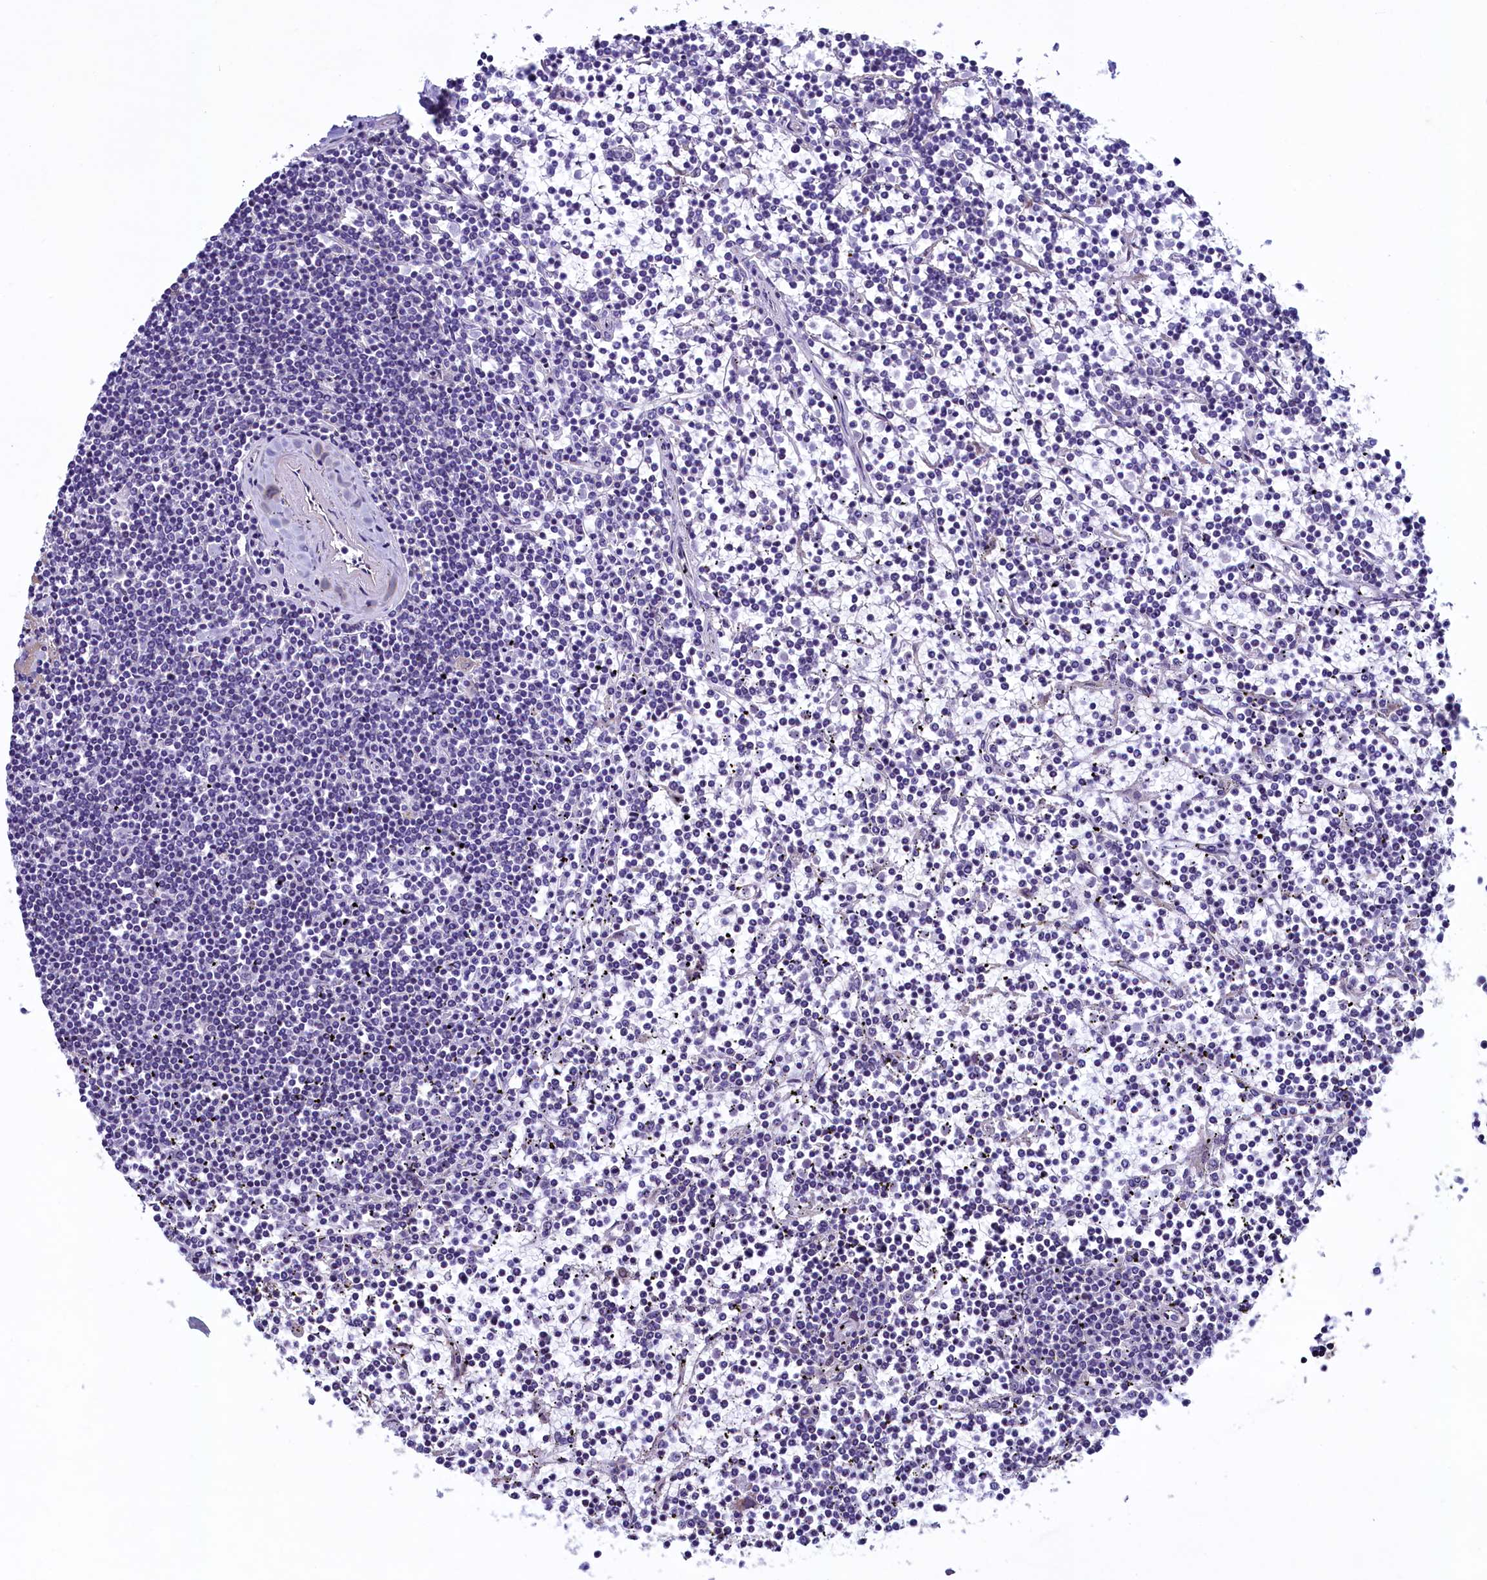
{"staining": {"intensity": "negative", "quantity": "none", "location": "none"}, "tissue": "lymphoma", "cell_type": "Tumor cells", "image_type": "cancer", "snomed": [{"axis": "morphology", "description": "Malignant lymphoma, non-Hodgkin's type, Low grade"}, {"axis": "topography", "description": "Spleen"}], "caption": "Immunohistochemistry (IHC) photomicrograph of low-grade malignant lymphoma, non-Hodgkin's type stained for a protein (brown), which reveals no expression in tumor cells.", "gene": "KRBOX5", "patient": {"sex": "female", "age": 19}}